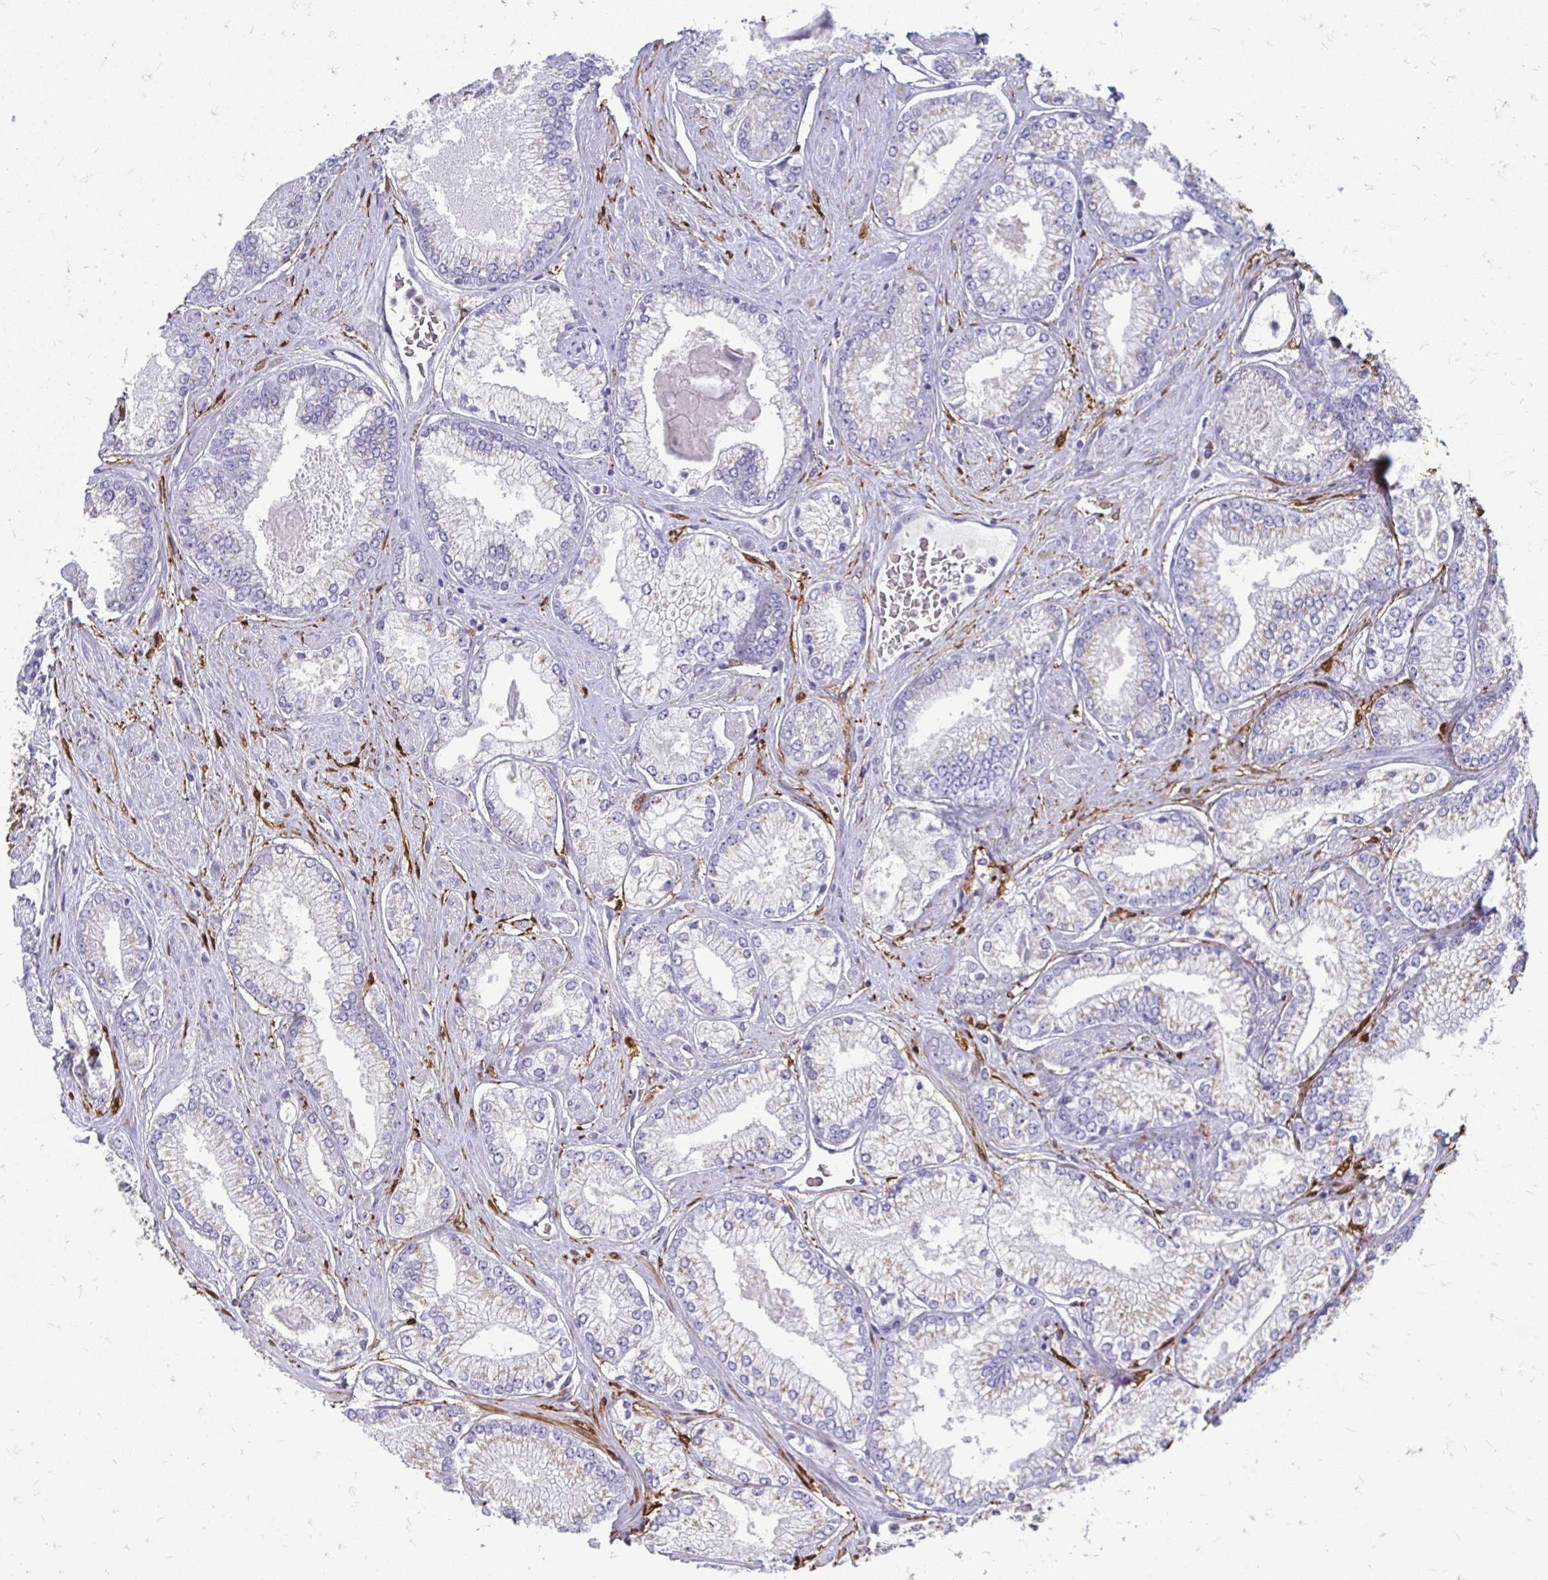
{"staining": {"intensity": "weak", "quantity": "<25%", "location": "cytoplasmic/membranous"}, "tissue": "prostate cancer", "cell_type": "Tumor cells", "image_type": "cancer", "snomed": [{"axis": "morphology", "description": "Adenocarcinoma, Low grade"}, {"axis": "topography", "description": "Prostate"}], "caption": "Tumor cells show no significant staining in low-grade adenocarcinoma (prostate). (Brightfield microscopy of DAB IHC at high magnification).", "gene": "PAGE4", "patient": {"sex": "male", "age": 67}}